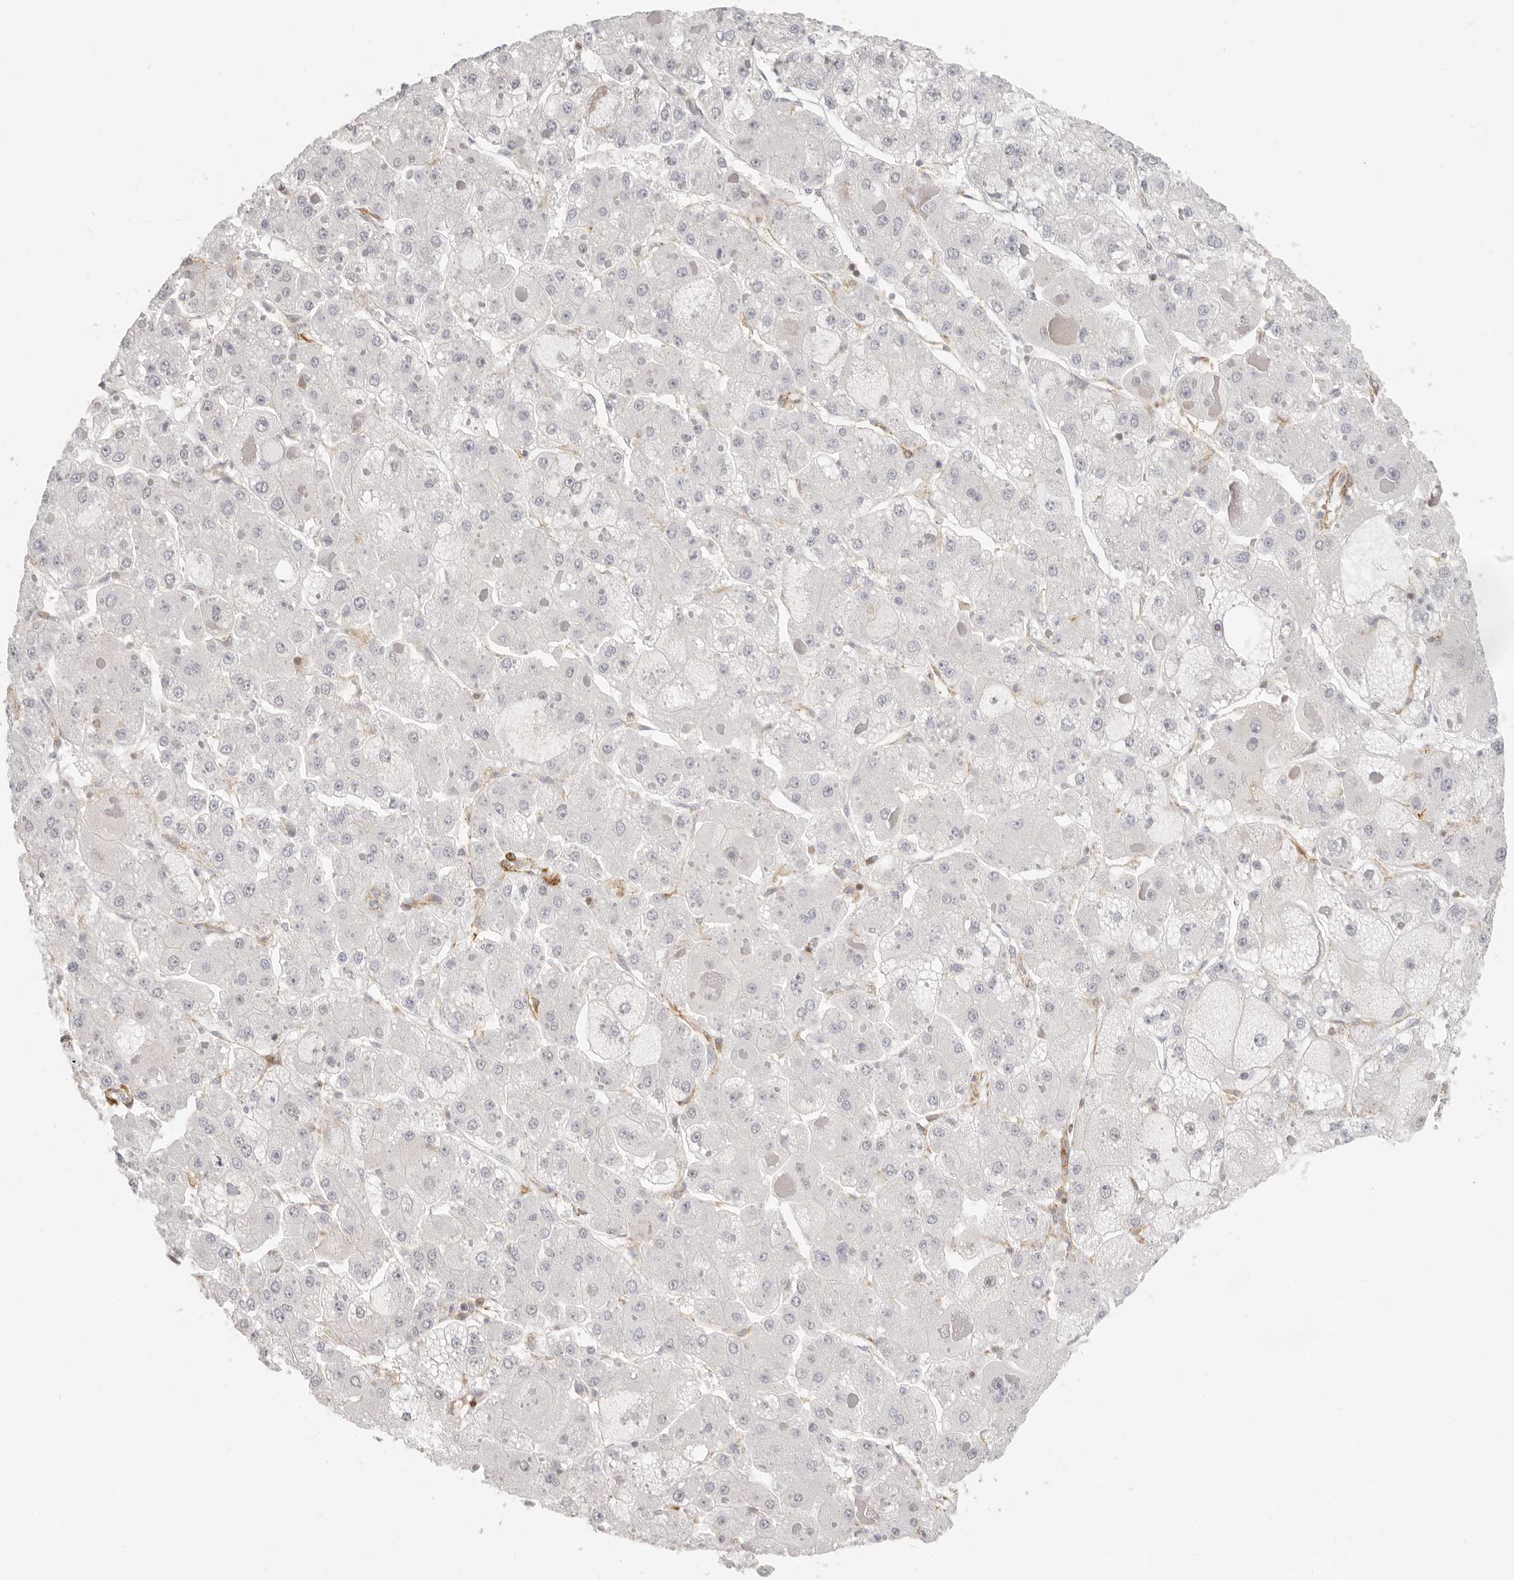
{"staining": {"intensity": "negative", "quantity": "none", "location": "none"}, "tissue": "liver cancer", "cell_type": "Tumor cells", "image_type": "cancer", "snomed": [{"axis": "morphology", "description": "Carcinoma, Hepatocellular, NOS"}, {"axis": "topography", "description": "Liver"}], "caption": "DAB immunohistochemical staining of liver cancer reveals no significant expression in tumor cells.", "gene": "NIBAN1", "patient": {"sex": "female", "age": 73}}